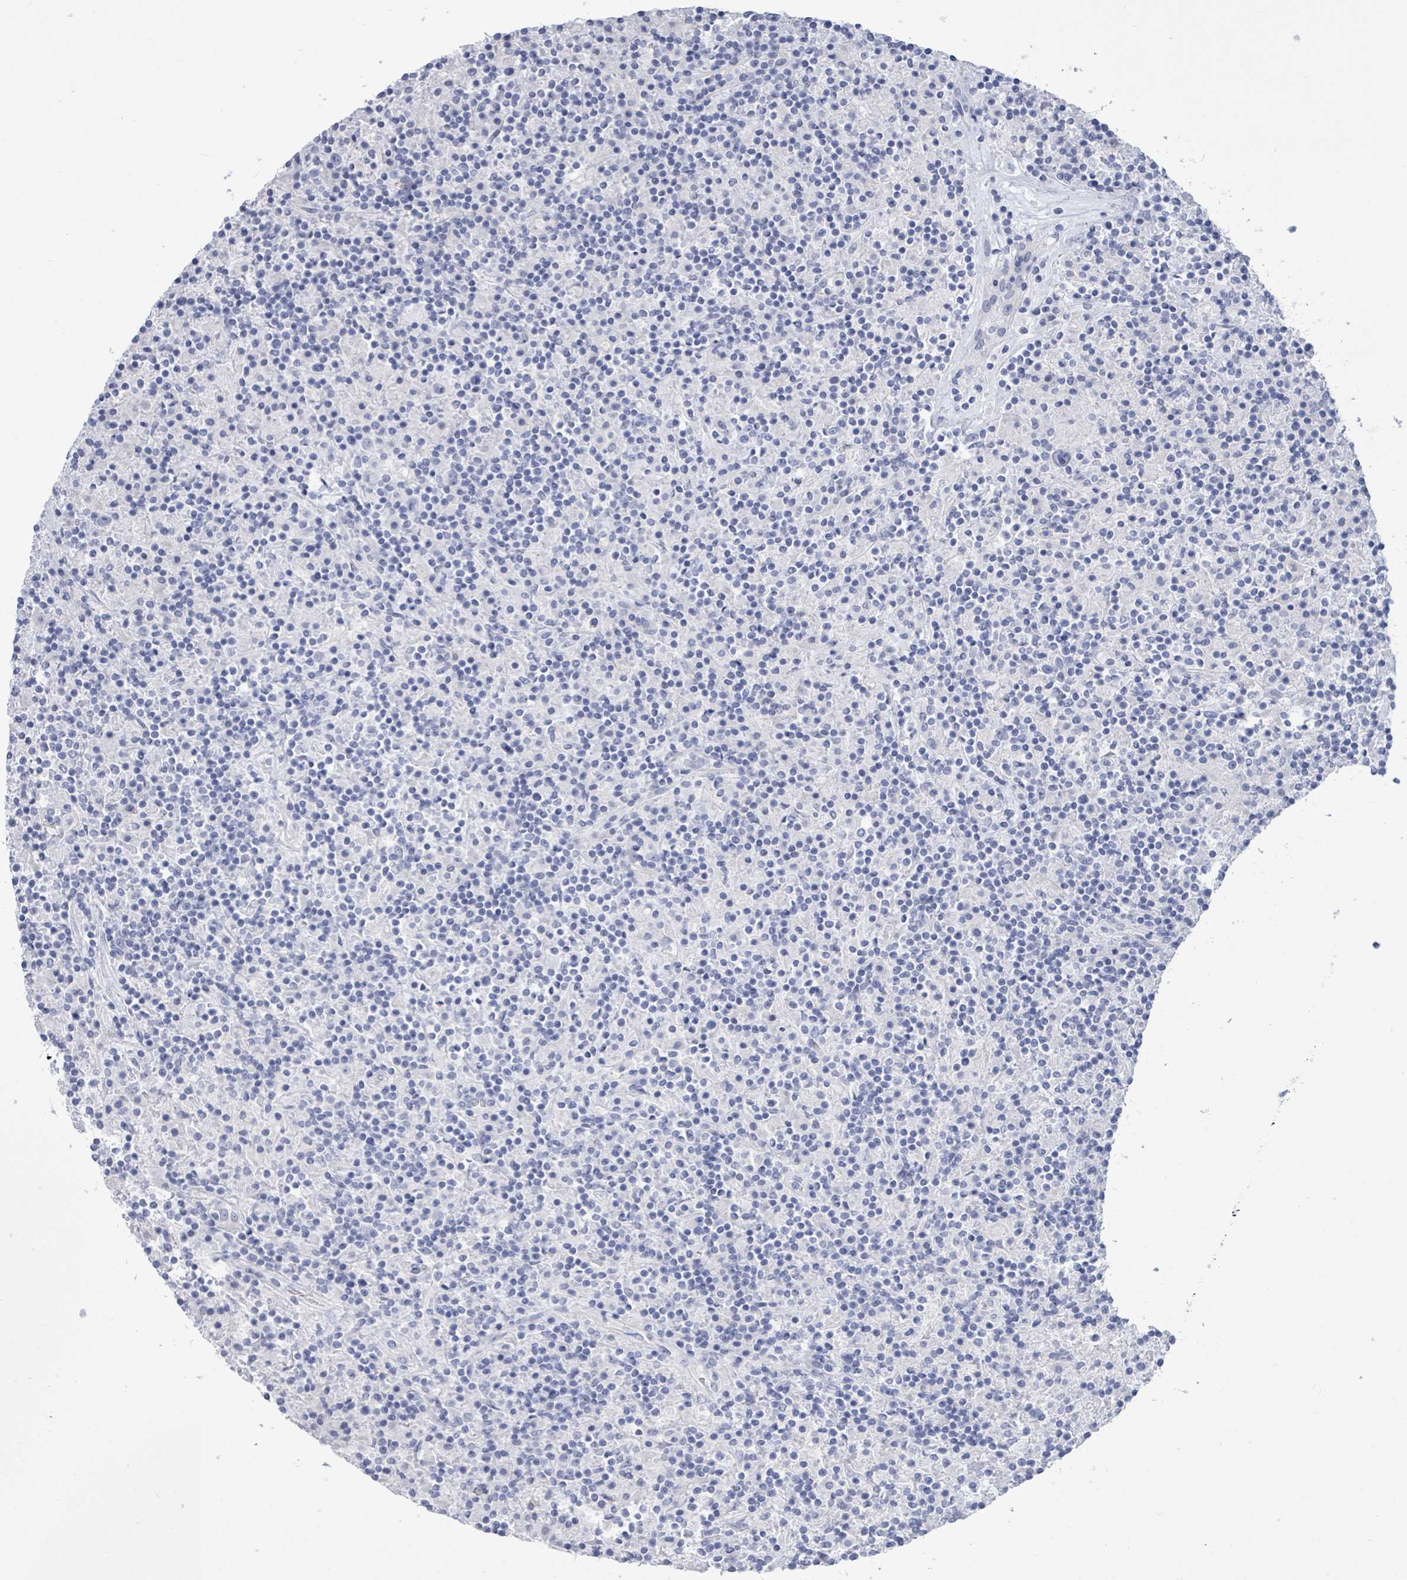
{"staining": {"intensity": "negative", "quantity": "none", "location": "none"}, "tissue": "lymphoma", "cell_type": "Tumor cells", "image_type": "cancer", "snomed": [{"axis": "morphology", "description": "Hodgkin's disease, NOS"}, {"axis": "topography", "description": "Lymph node"}], "caption": "This is a image of immunohistochemistry staining of lymphoma, which shows no staining in tumor cells. (DAB immunohistochemistry (IHC) with hematoxylin counter stain).", "gene": "CT45A5", "patient": {"sex": "male", "age": 70}}